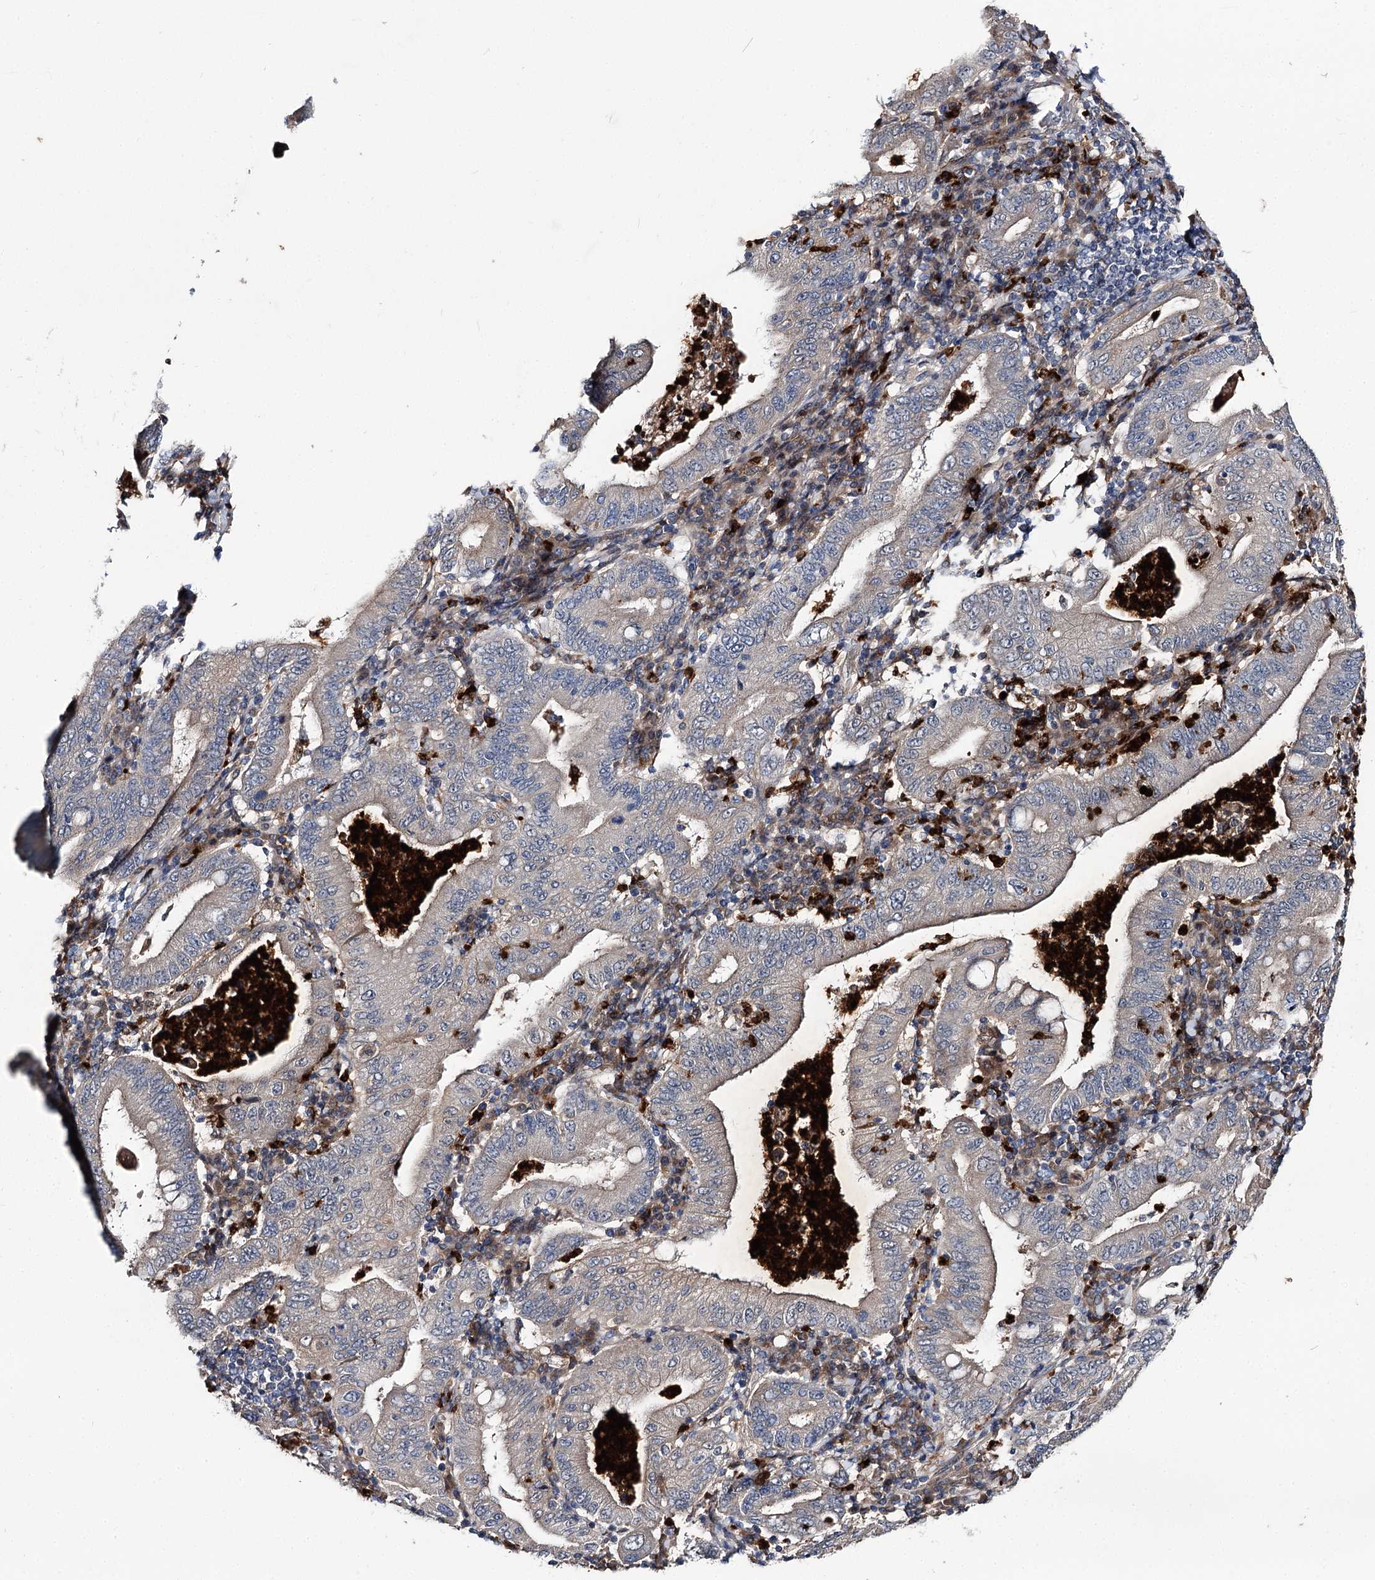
{"staining": {"intensity": "negative", "quantity": "none", "location": "none"}, "tissue": "stomach cancer", "cell_type": "Tumor cells", "image_type": "cancer", "snomed": [{"axis": "morphology", "description": "Normal tissue, NOS"}, {"axis": "morphology", "description": "Adenocarcinoma, NOS"}, {"axis": "topography", "description": "Esophagus"}, {"axis": "topography", "description": "Stomach, upper"}, {"axis": "topography", "description": "Peripheral nerve tissue"}], "caption": "Immunohistochemical staining of human stomach cancer (adenocarcinoma) displays no significant expression in tumor cells.", "gene": "MINDY3", "patient": {"sex": "male", "age": 62}}